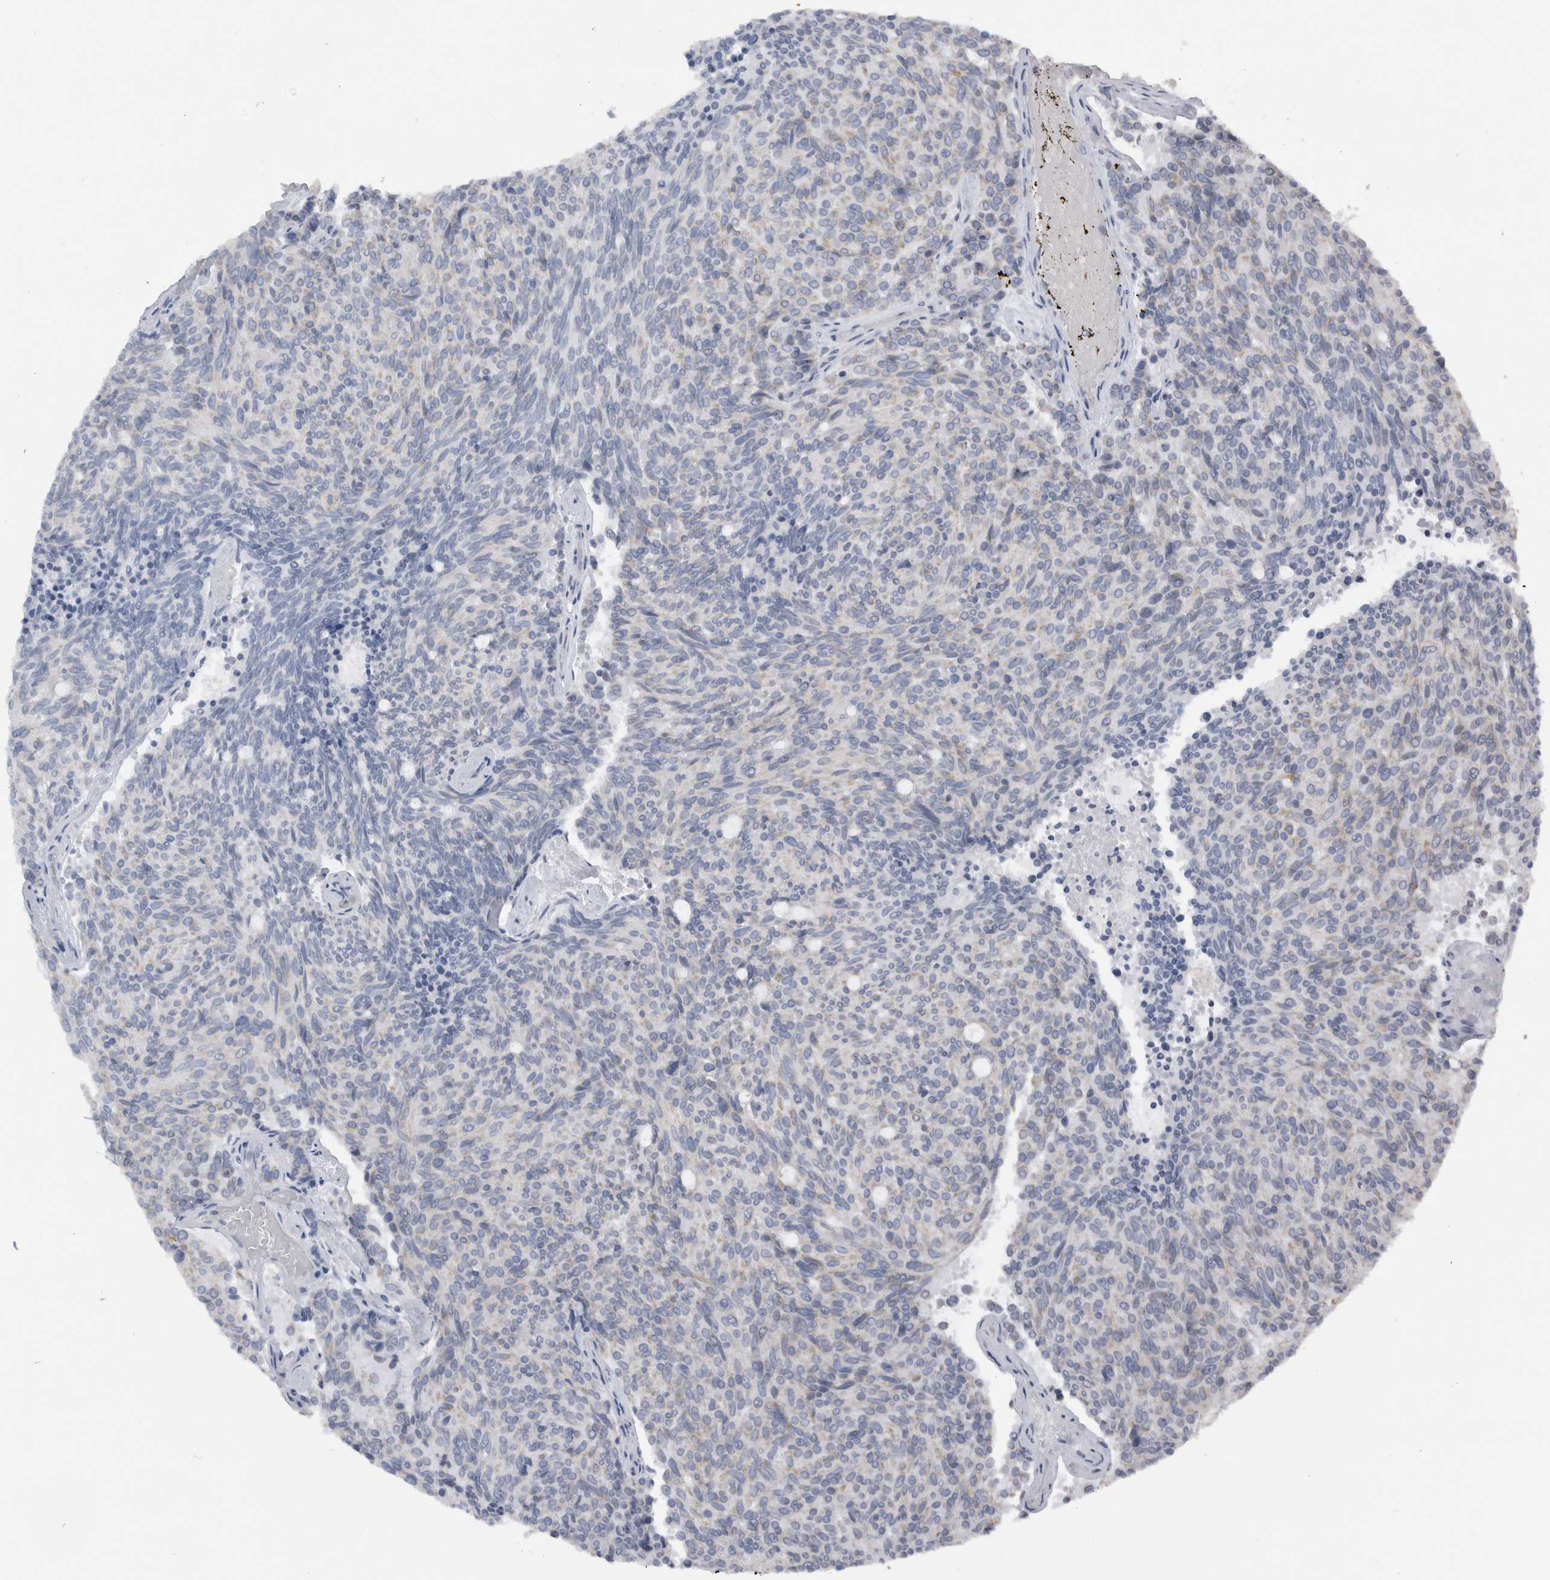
{"staining": {"intensity": "negative", "quantity": "none", "location": "none"}, "tissue": "carcinoid", "cell_type": "Tumor cells", "image_type": "cancer", "snomed": [{"axis": "morphology", "description": "Carcinoid, malignant, NOS"}, {"axis": "topography", "description": "Pancreas"}], "caption": "IHC micrograph of human carcinoid stained for a protein (brown), which displays no expression in tumor cells.", "gene": "DHRS4", "patient": {"sex": "female", "age": 54}}